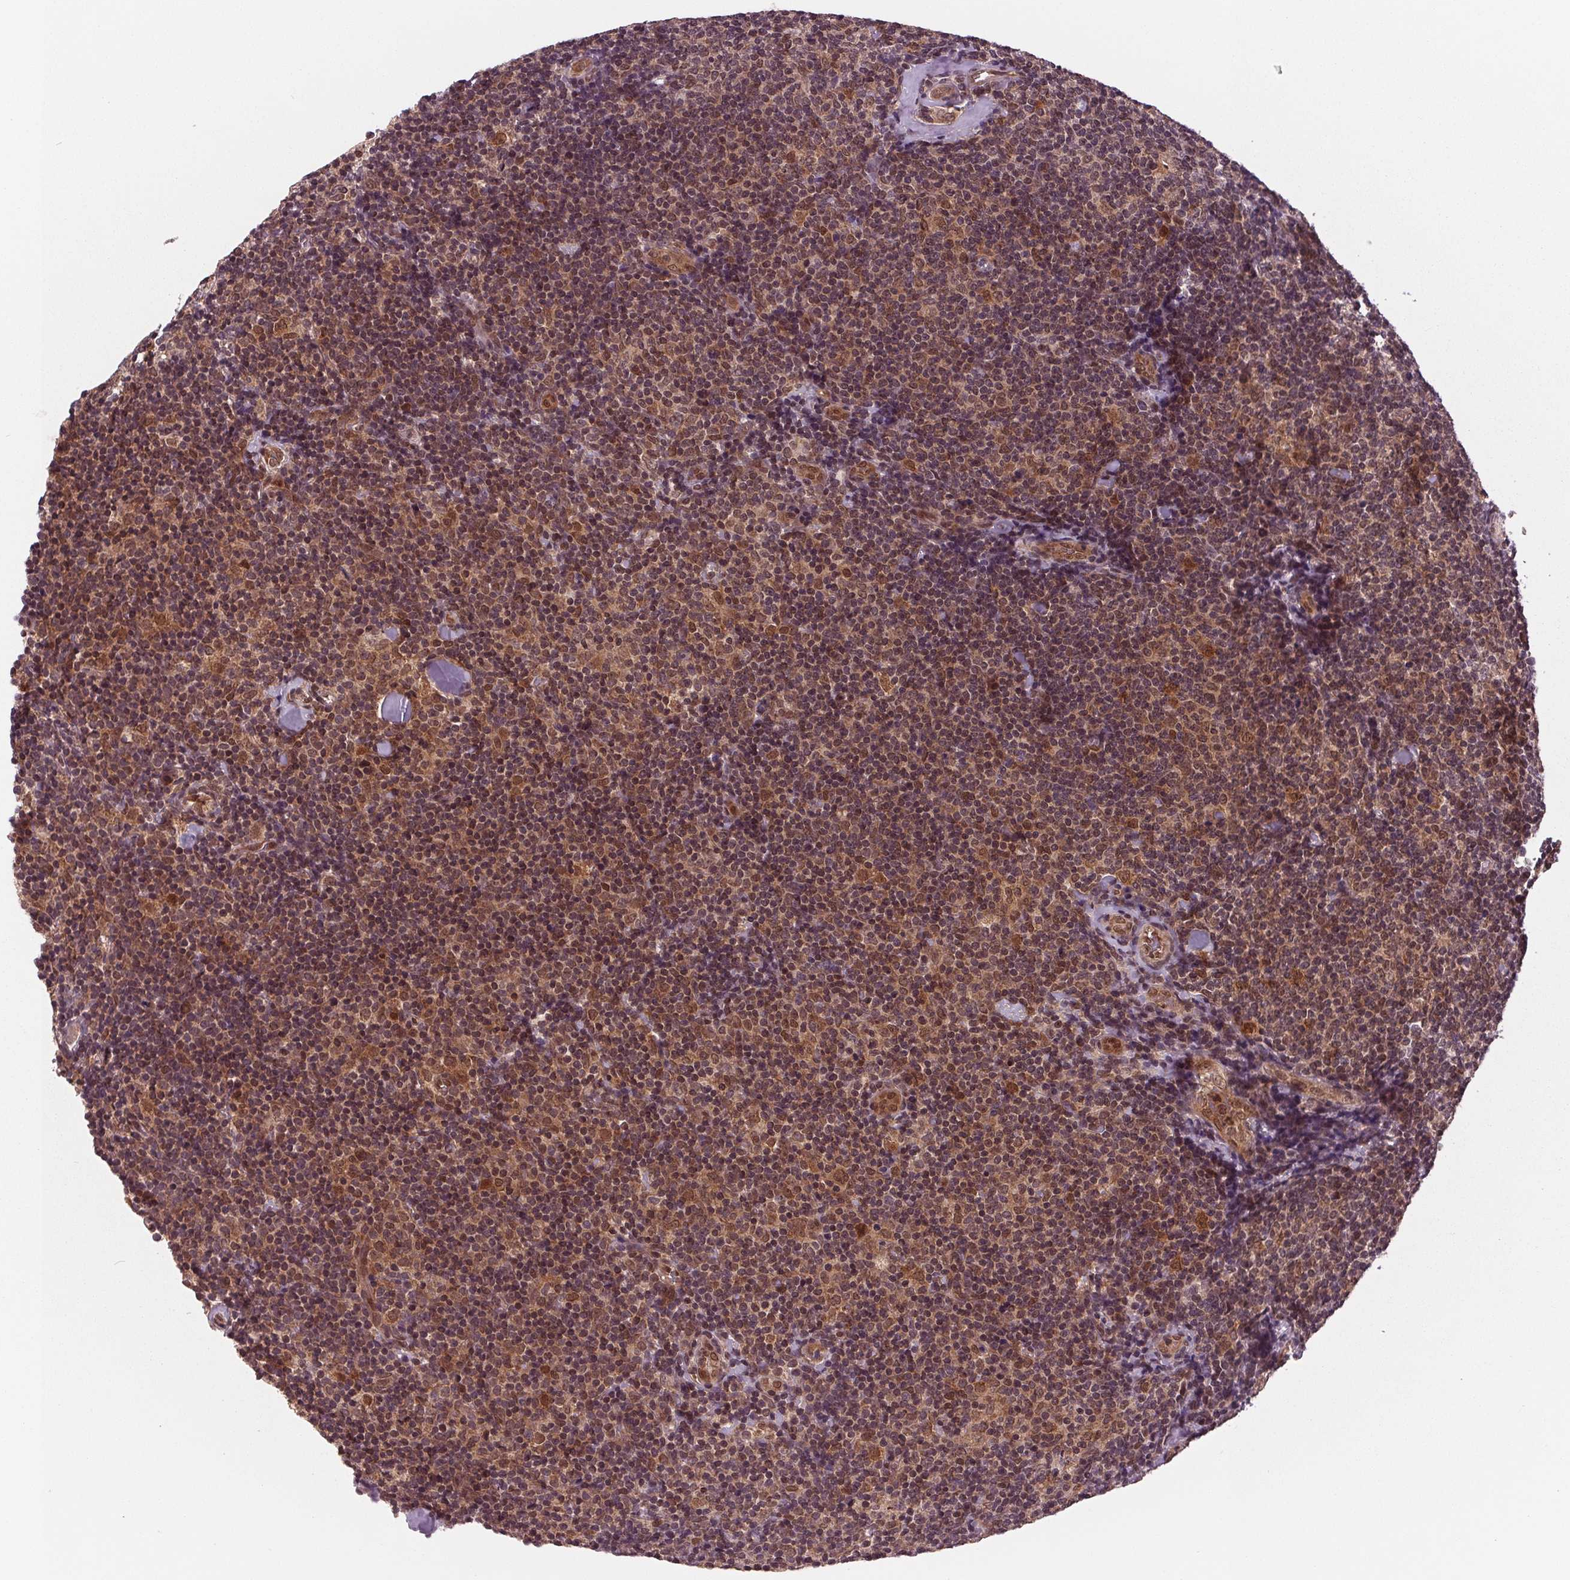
{"staining": {"intensity": "weak", "quantity": "25%-75%", "location": "cytoplasmic/membranous"}, "tissue": "lymphoma", "cell_type": "Tumor cells", "image_type": "cancer", "snomed": [{"axis": "morphology", "description": "Malignant lymphoma, non-Hodgkin's type, Low grade"}, {"axis": "topography", "description": "Lymph node"}], "caption": "Human lymphoma stained with a brown dye exhibits weak cytoplasmic/membranous positive staining in approximately 25%-75% of tumor cells.", "gene": "STAT3", "patient": {"sex": "female", "age": 56}}